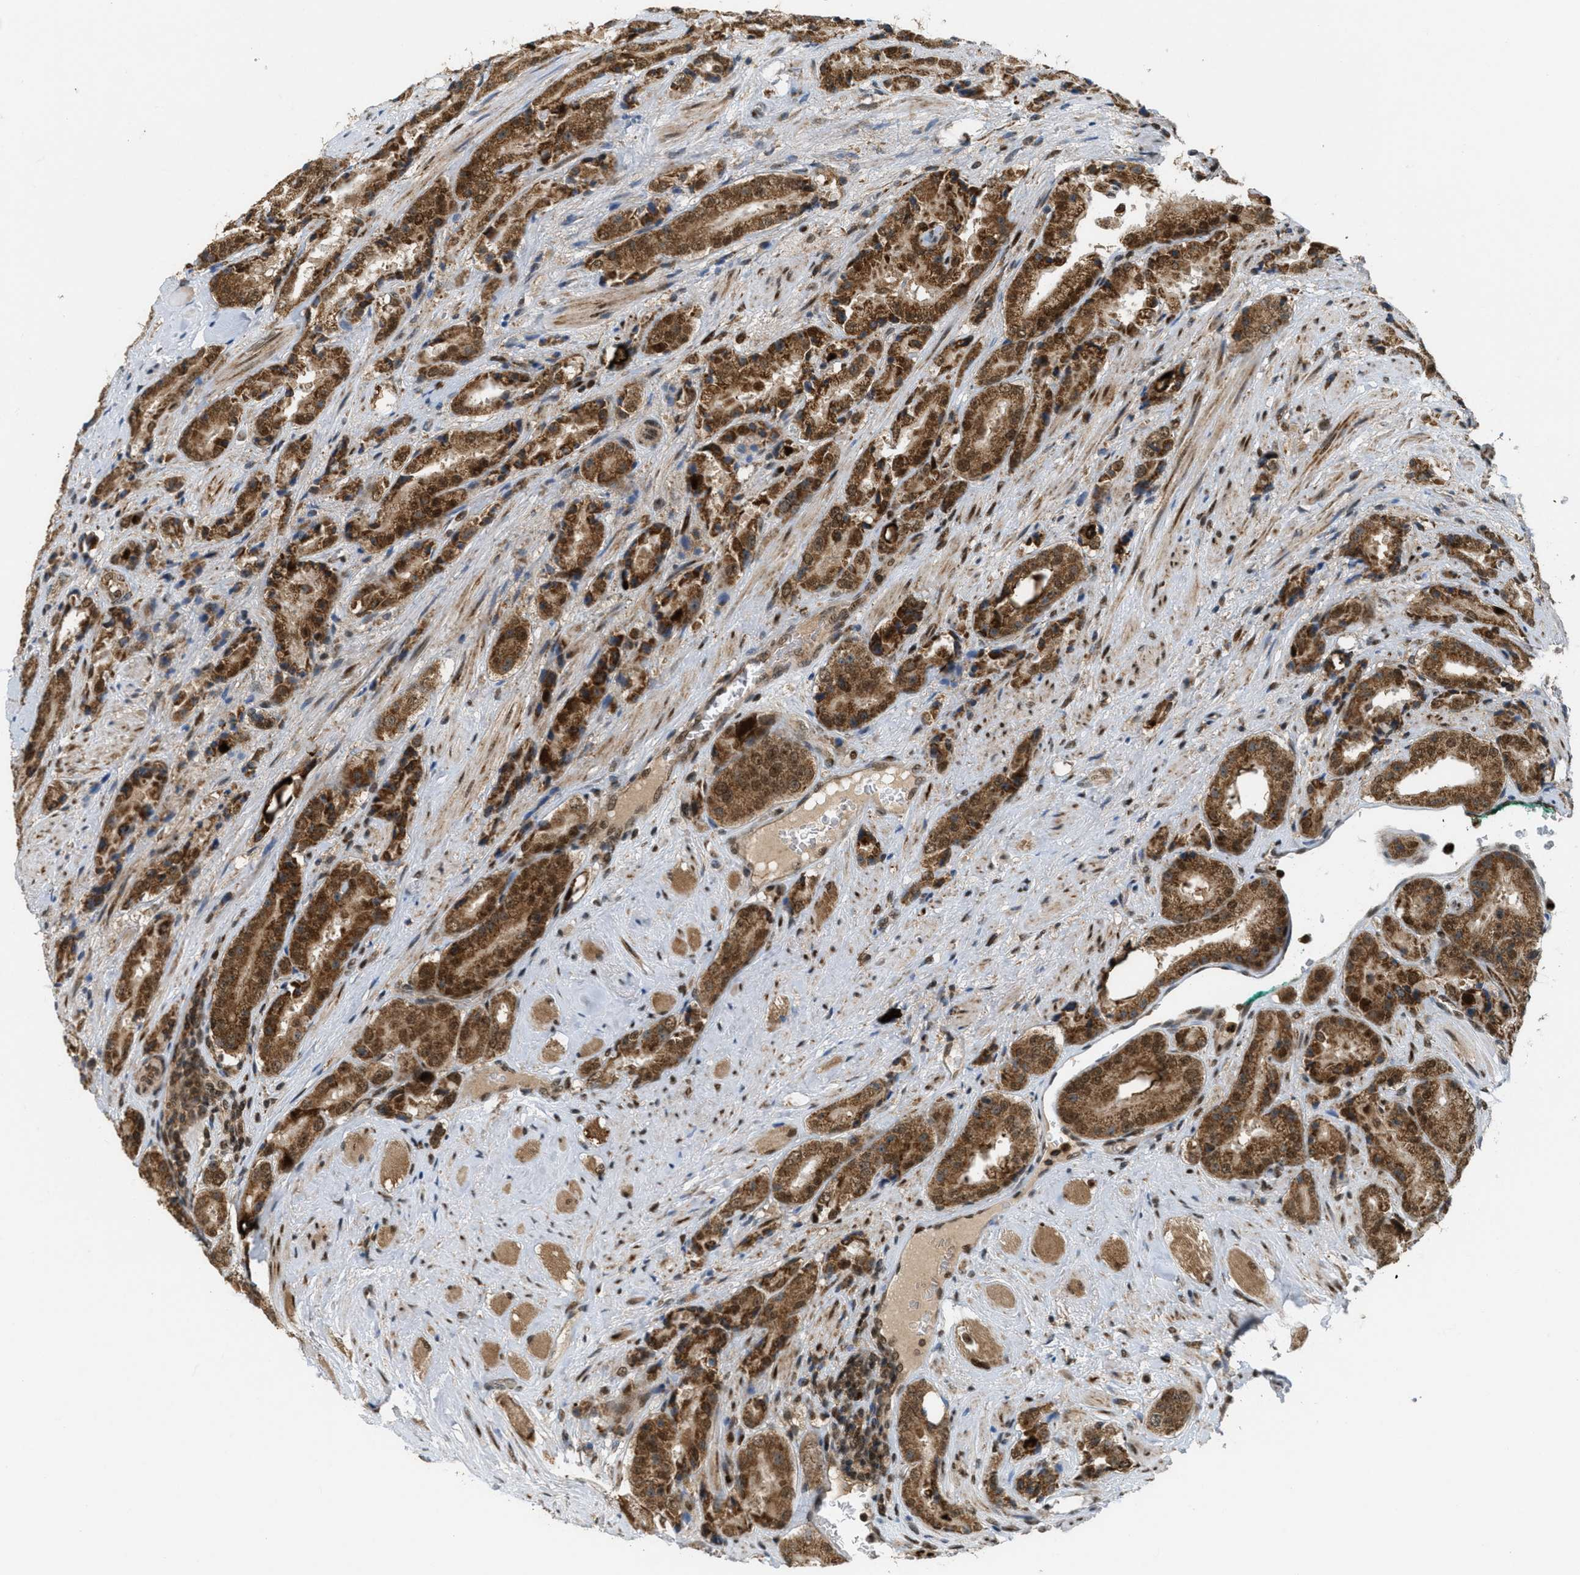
{"staining": {"intensity": "strong", "quantity": ">75%", "location": "cytoplasmic/membranous,nuclear"}, "tissue": "prostate cancer", "cell_type": "Tumor cells", "image_type": "cancer", "snomed": [{"axis": "morphology", "description": "Adenocarcinoma, High grade"}, {"axis": "topography", "description": "Prostate"}], "caption": "The immunohistochemical stain highlights strong cytoplasmic/membranous and nuclear positivity in tumor cells of prostate cancer tissue.", "gene": "TLK1", "patient": {"sex": "male", "age": 71}}